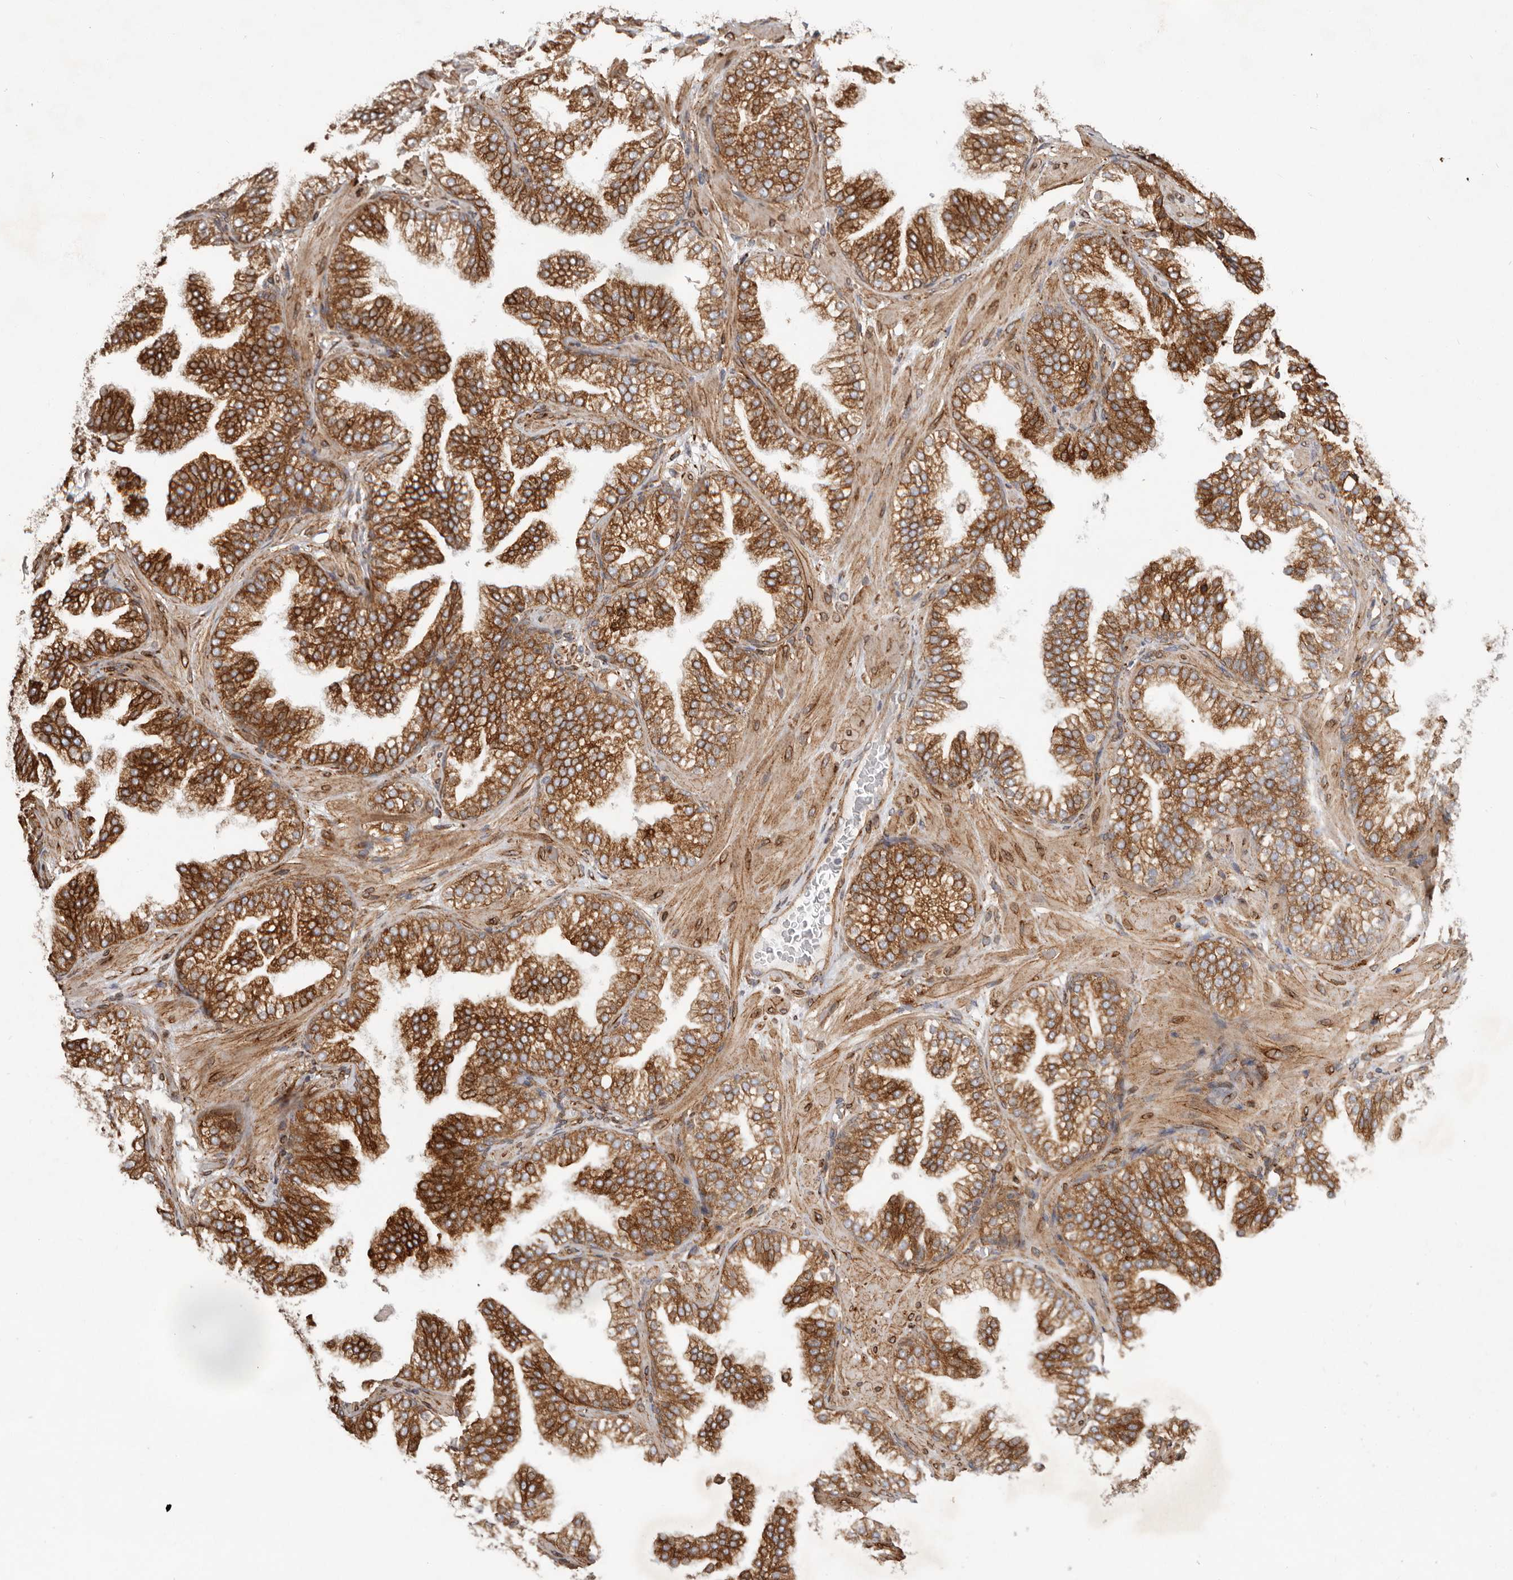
{"staining": {"intensity": "strong", "quantity": ">75%", "location": "cytoplasmic/membranous"}, "tissue": "prostate cancer", "cell_type": "Tumor cells", "image_type": "cancer", "snomed": [{"axis": "morphology", "description": "Adenocarcinoma, High grade"}, {"axis": "topography", "description": "Prostate"}], "caption": "Human adenocarcinoma (high-grade) (prostate) stained with a protein marker displays strong staining in tumor cells.", "gene": "WDTC1", "patient": {"sex": "male", "age": 58}}